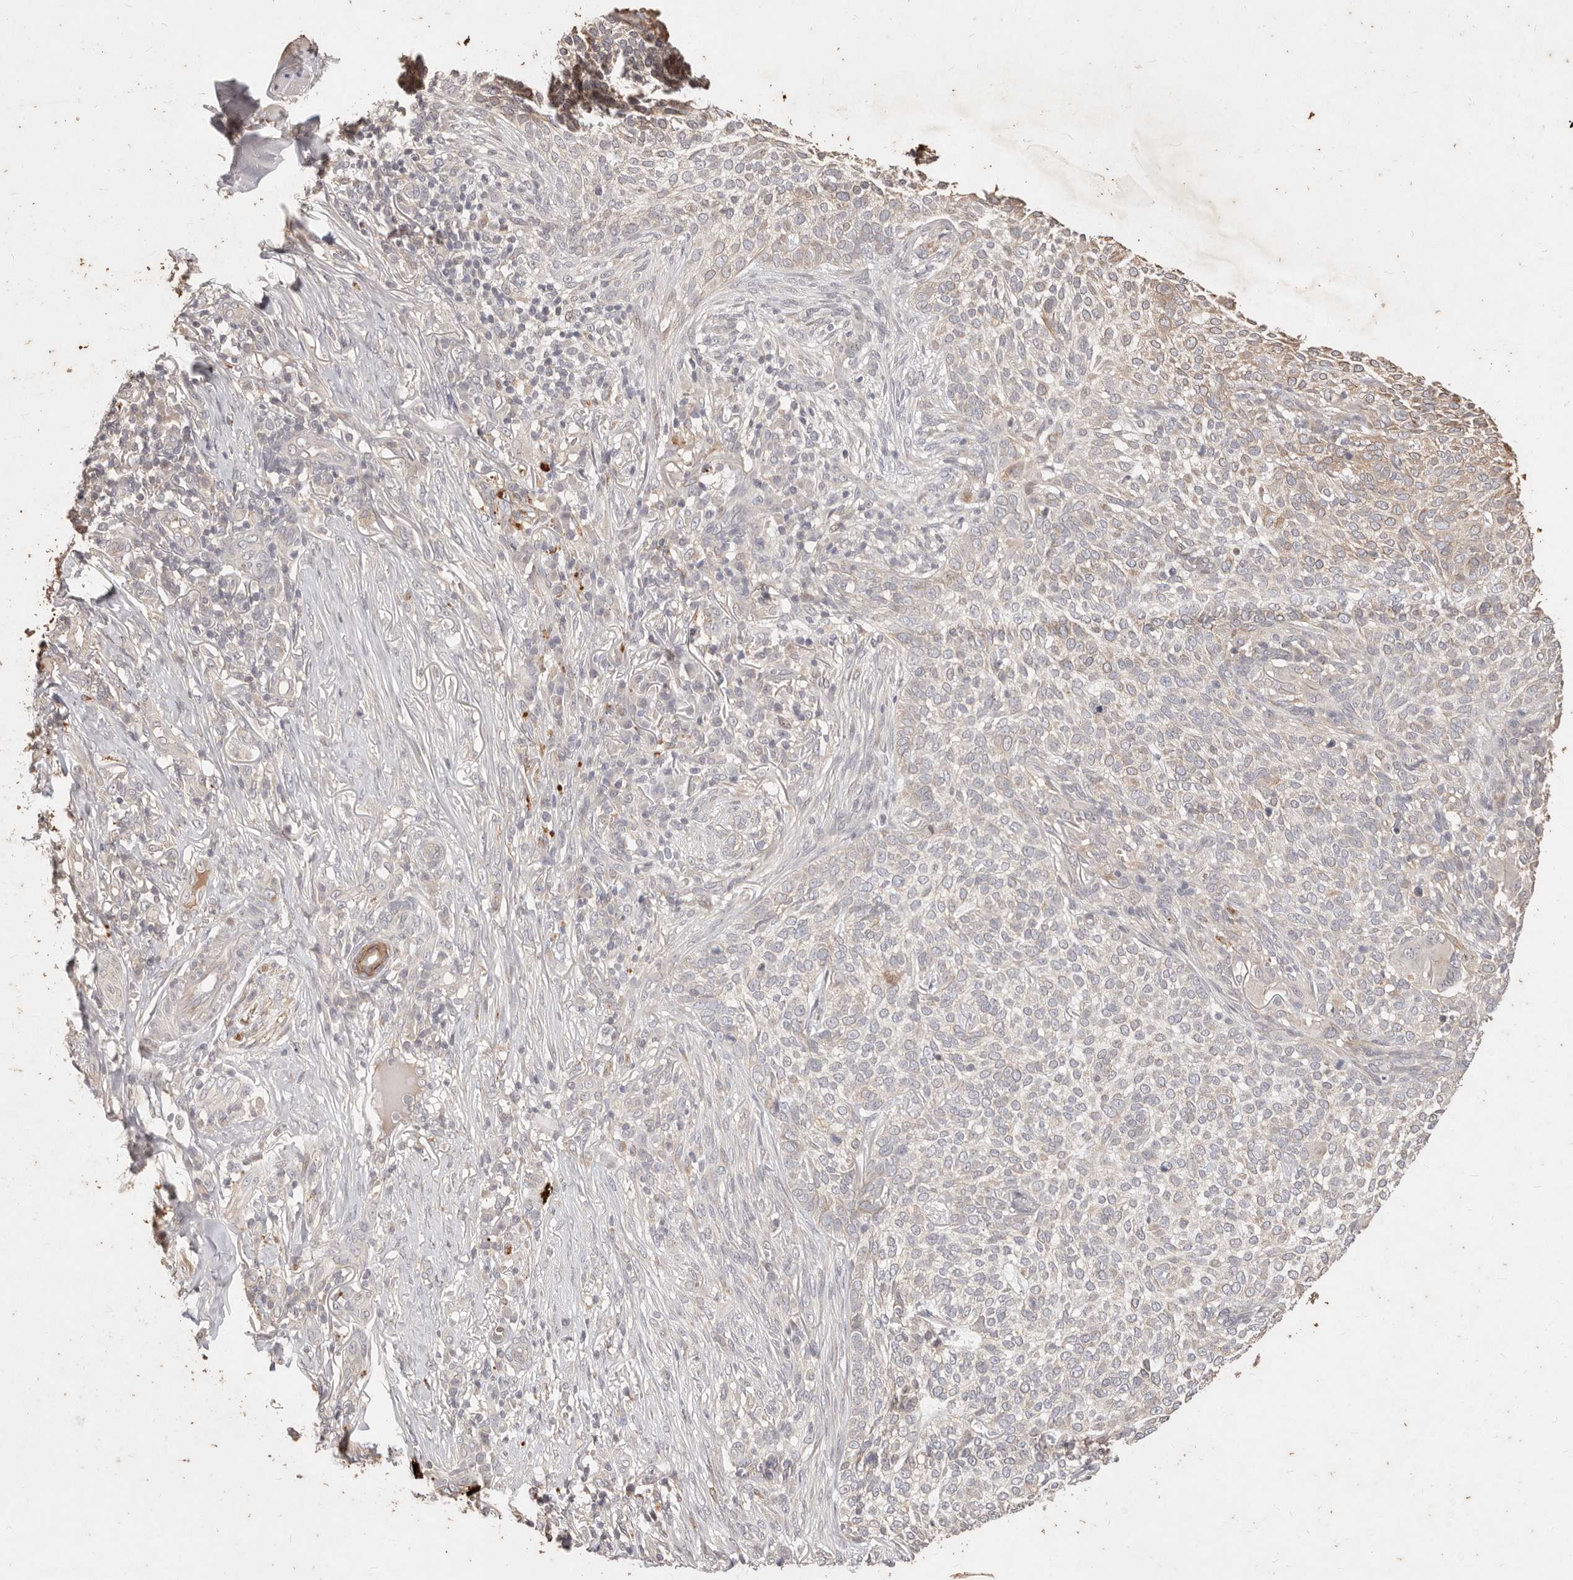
{"staining": {"intensity": "weak", "quantity": "<25%", "location": "cytoplasmic/membranous"}, "tissue": "skin cancer", "cell_type": "Tumor cells", "image_type": "cancer", "snomed": [{"axis": "morphology", "description": "Basal cell carcinoma"}, {"axis": "topography", "description": "Skin"}], "caption": "High magnification brightfield microscopy of skin basal cell carcinoma stained with DAB (3,3'-diaminobenzidine) (brown) and counterstained with hematoxylin (blue): tumor cells show no significant staining.", "gene": "KIF9", "patient": {"sex": "female", "age": 64}}